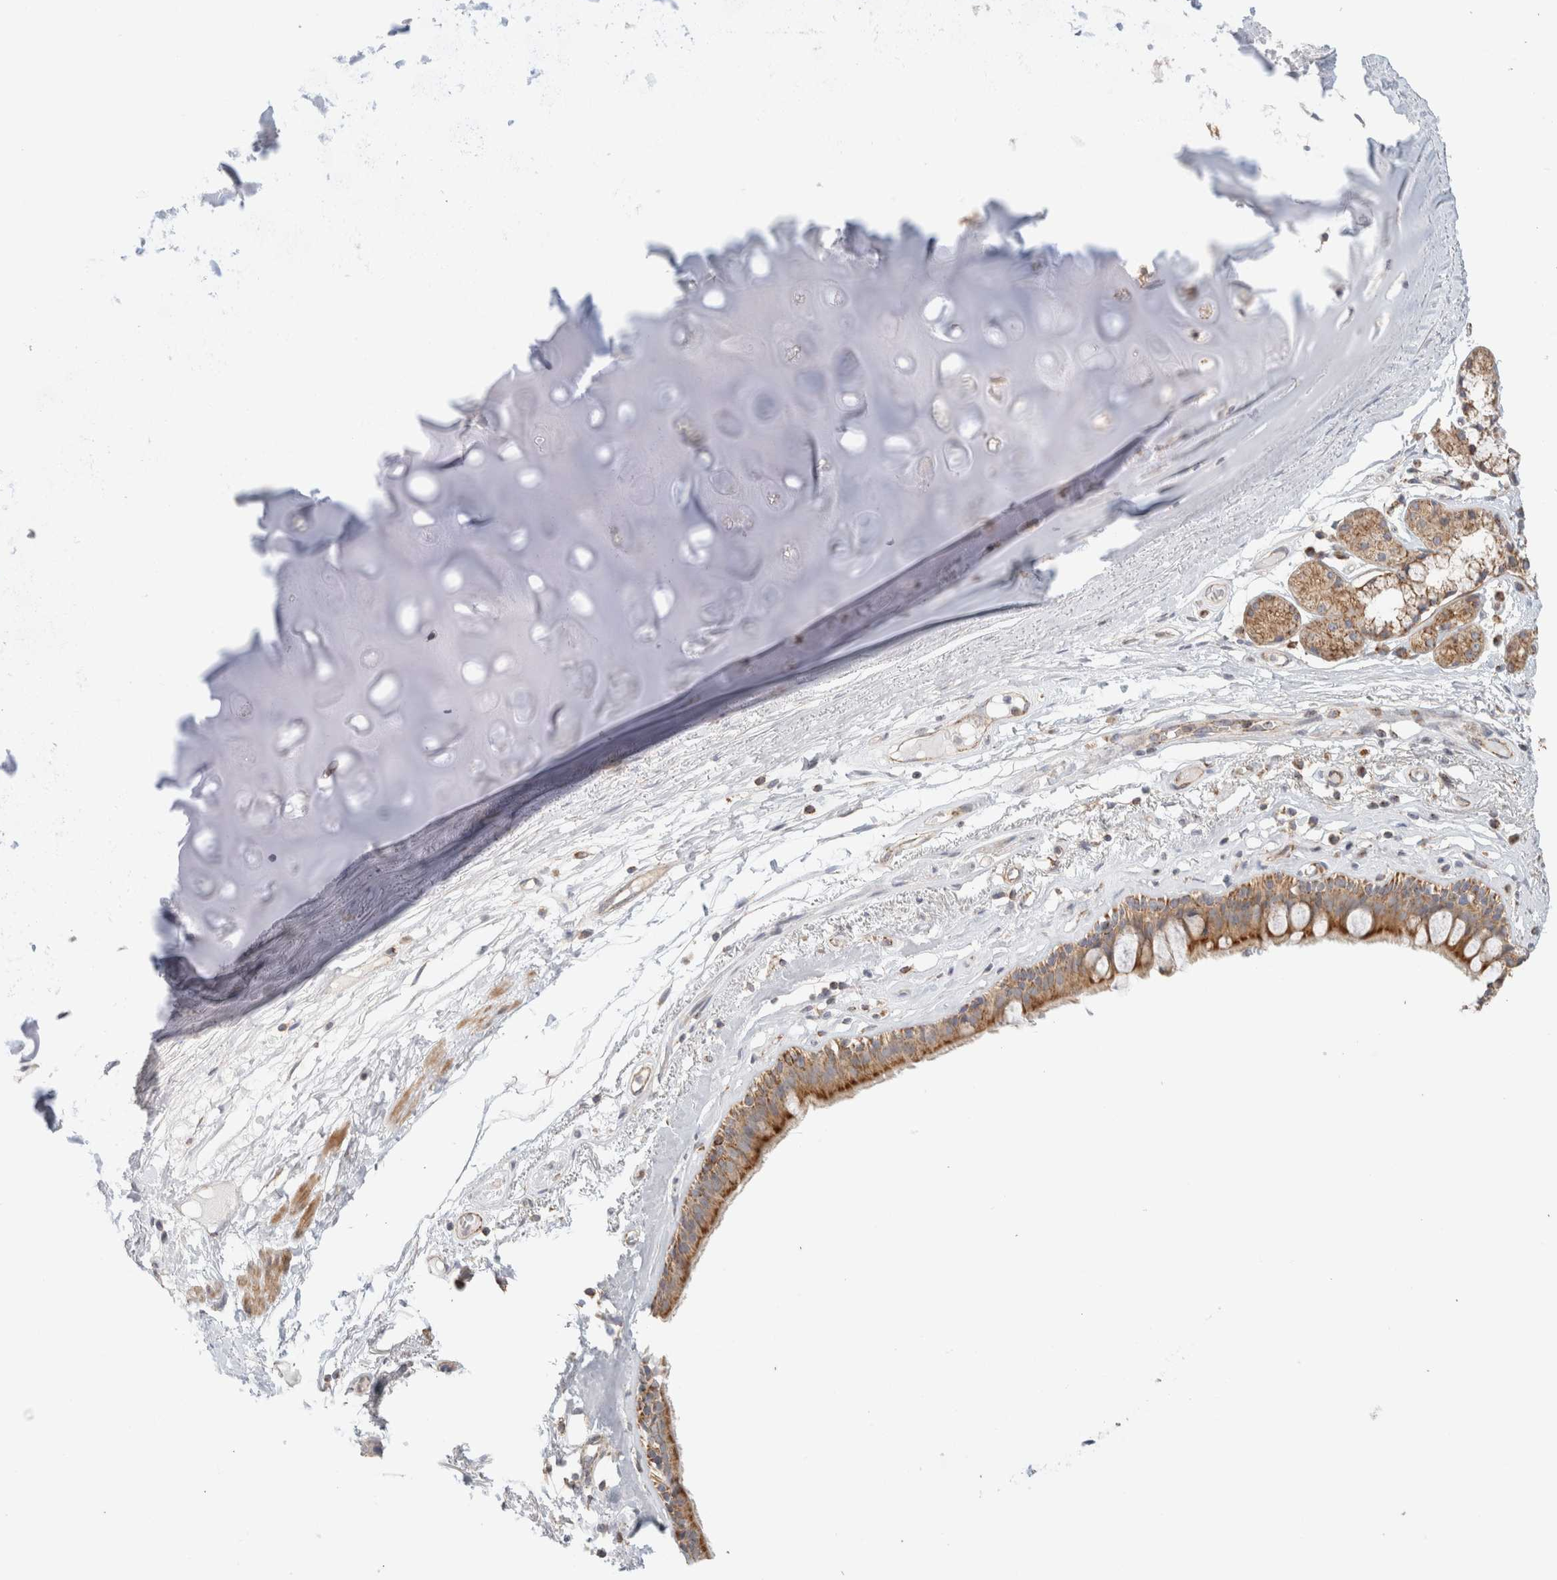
{"staining": {"intensity": "strong", "quantity": ">75%", "location": "cytoplasmic/membranous"}, "tissue": "bronchus", "cell_type": "Respiratory epithelial cells", "image_type": "normal", "snomed": [{"axis": "morphology", "description": "Normal tissue, NOS"}, {"axis": "topography", "description": "Cartilage tissue"}], "caption": "A photomicrograph showing strong cytoplasmic/membranous expression in about >75% of respiratory epithelial cells in unremarkable bronchus, as visualized by brown immunohistochemical staining.", "gene": "MRM3", "patient": {"sex": "female", "age": 63}}